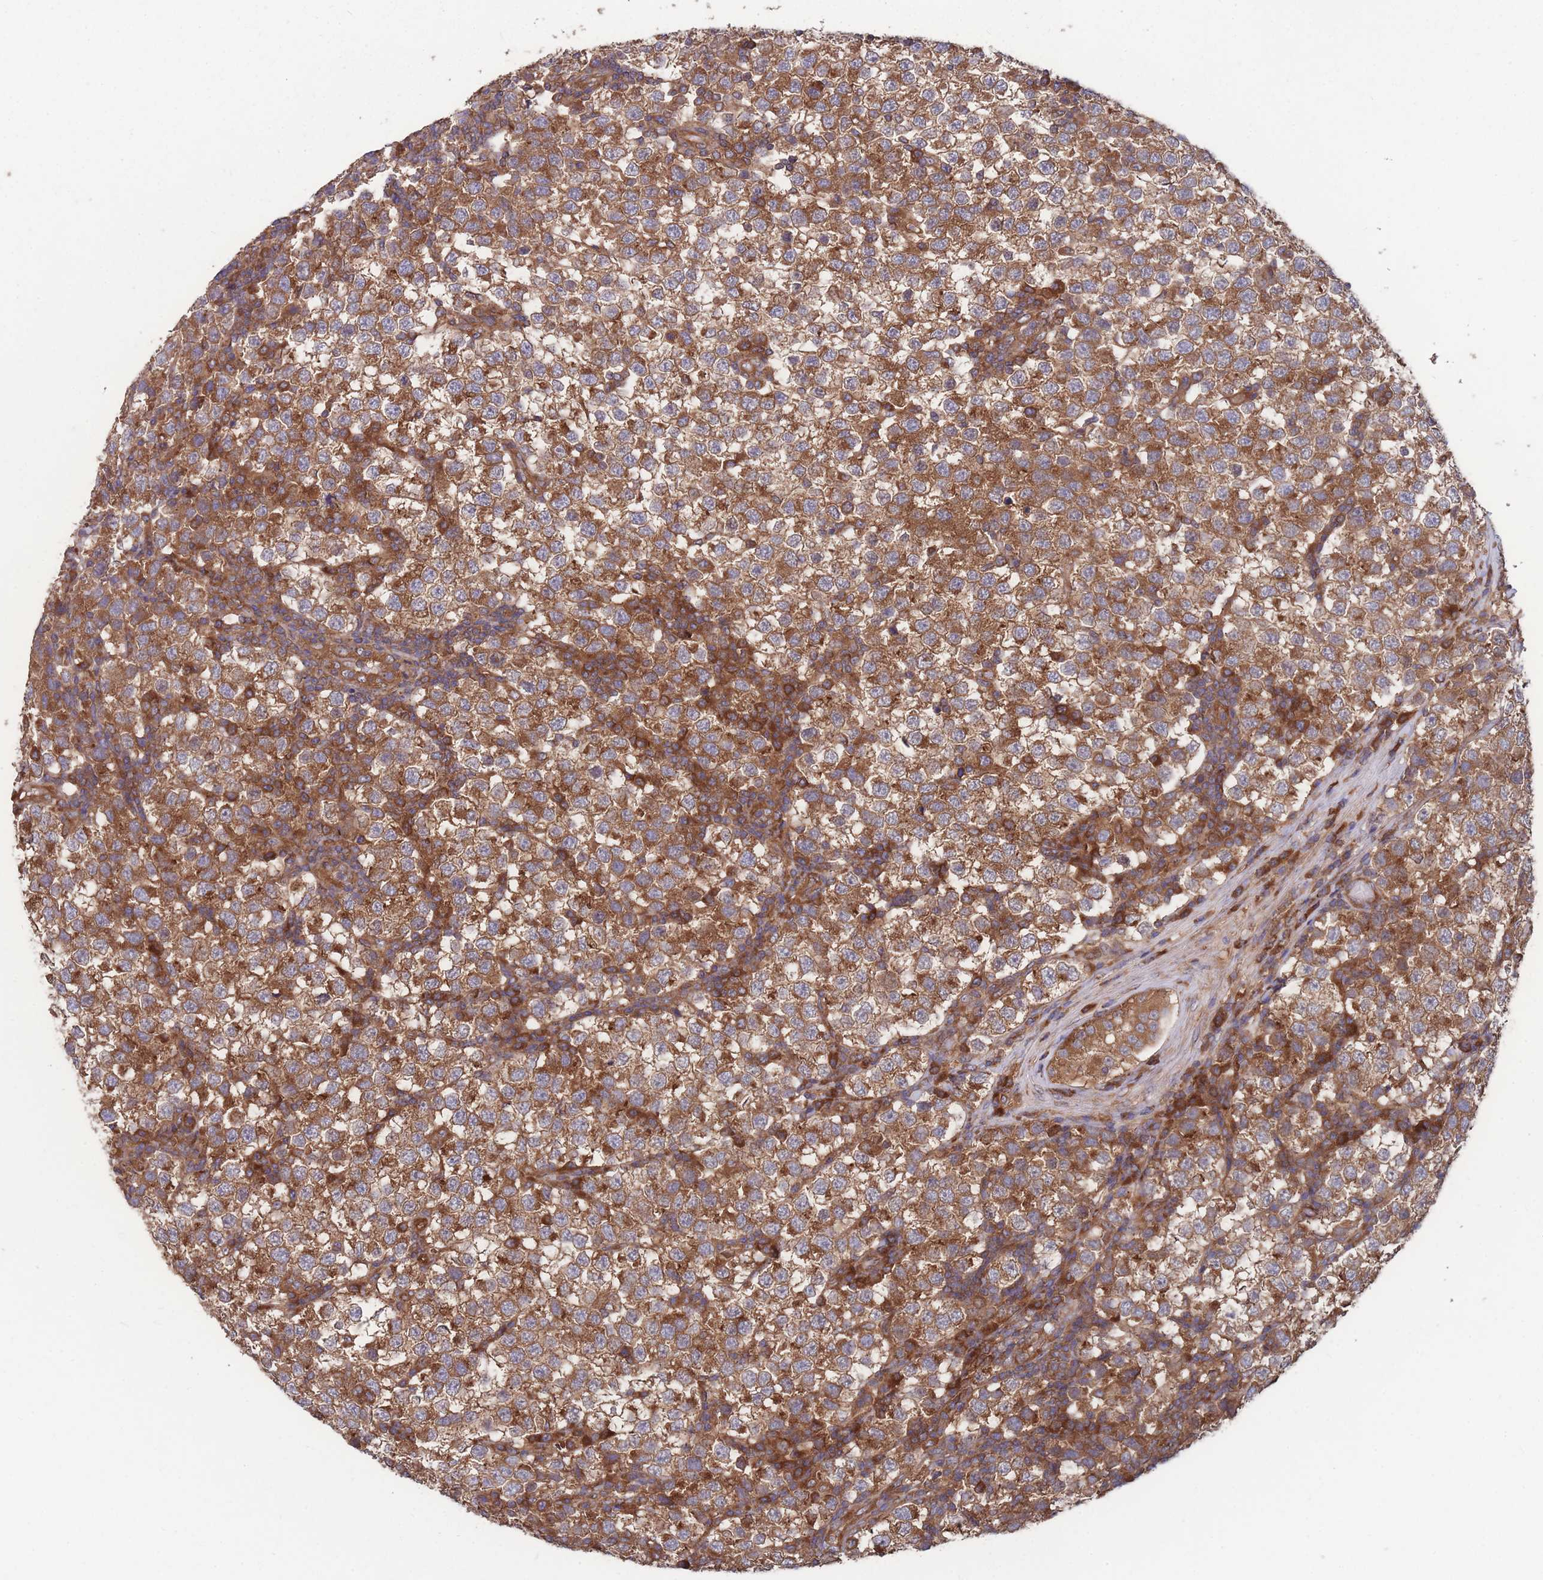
{"staining": {"intensity": "moderate", "quantity": ">75%", "location": "cytoplasmic/membranous"}, "tissue": "testis cancer", "cell_type": "Tumor cells", "image_type": "cancer", "snomed": [{"axis": "morphology", "description": "Seminoma, NOS"}, {"axis": "topography", "description": "Testis"}], "caption": "Immunohistochemistry (IHC) of human testis cancer (seminoma) reveals medium levels of moderate cytoplasmic/membranous positivity in approximately >75% of tumor cells. (DAB (3,3'-diaminobenzidine) IHC, brown staining for protein, blue staining for nuclei).", "gene": "ZPR1", "patient": {"sex": "male", "age": 34}}